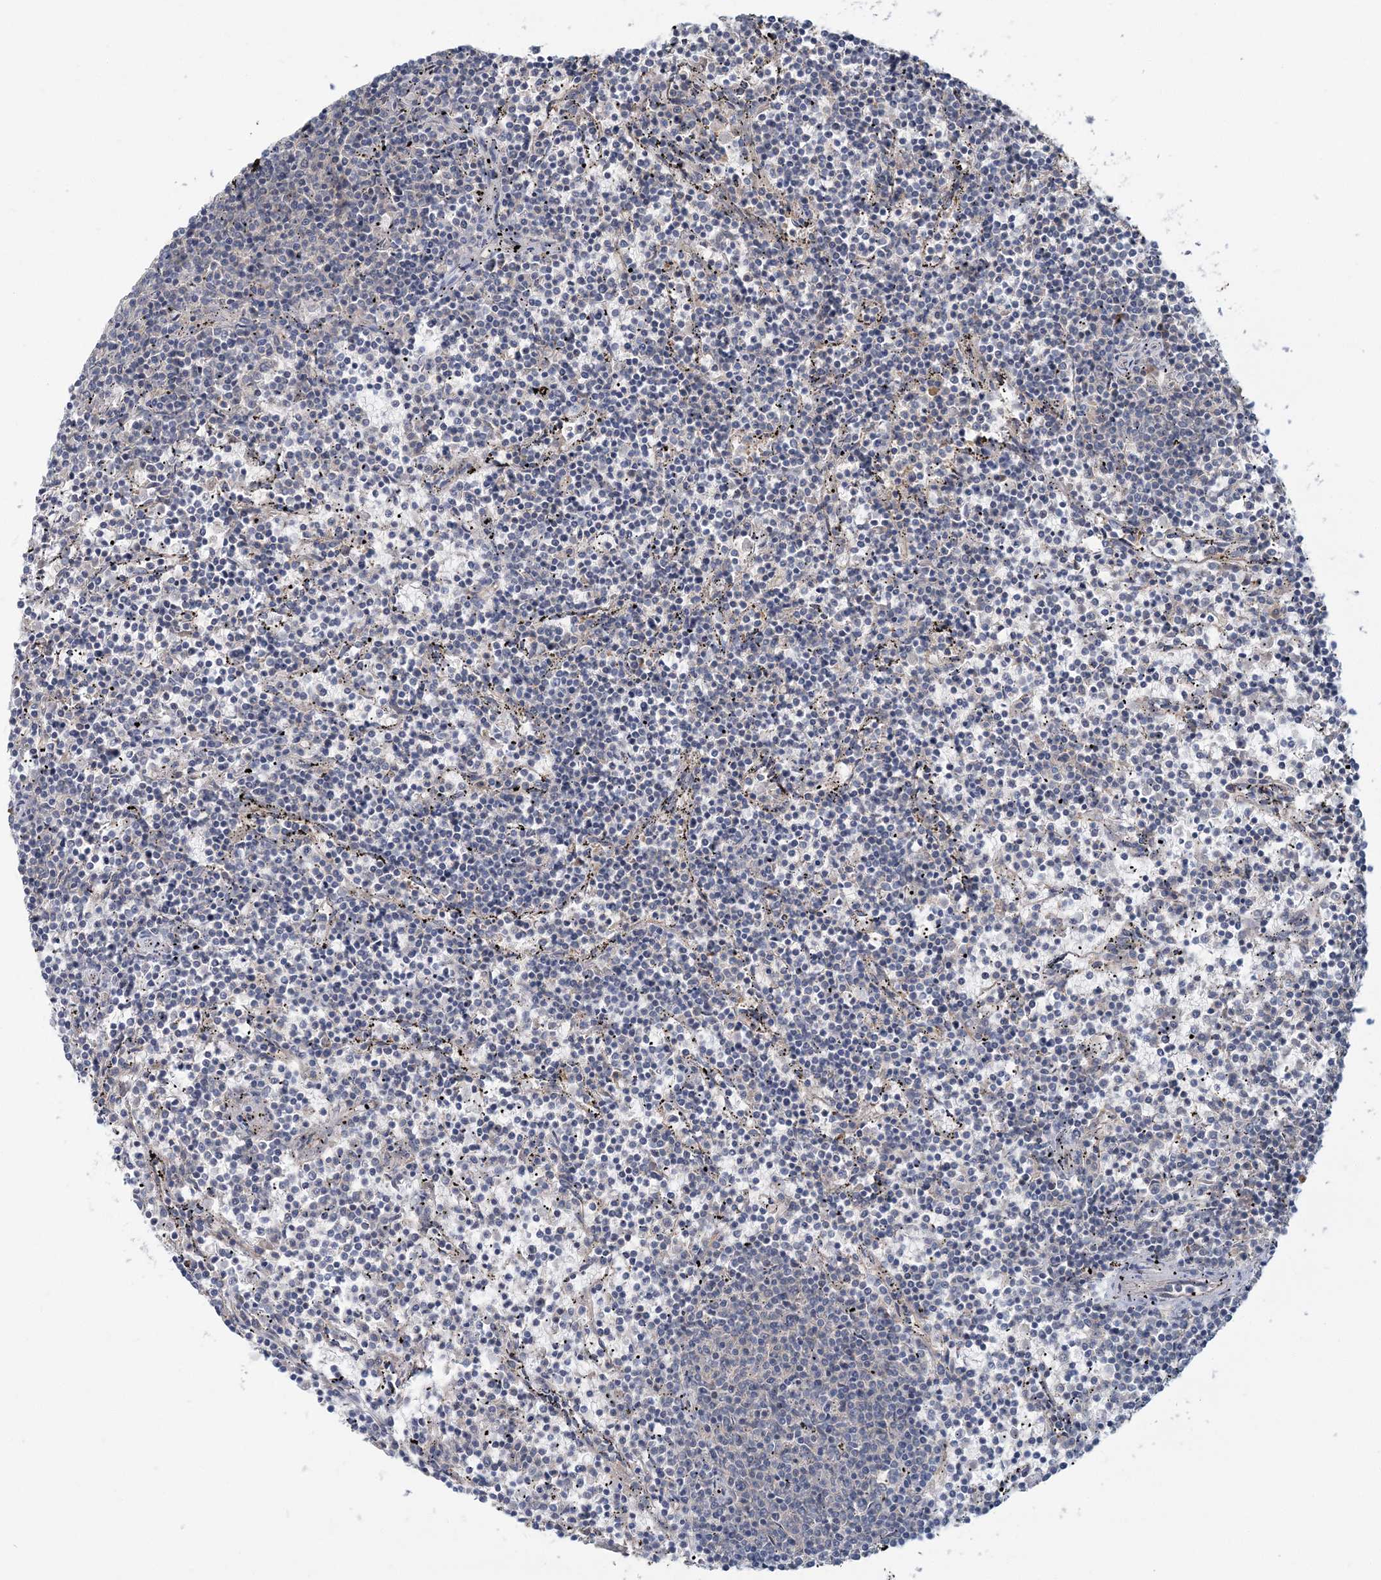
{"staining": {"intensity": "negative", "quantity": "none", "location": "none"}, "tissue": "lymphoma", "cell_type": "Tumor cells", "image_type": "cancer", "snomed": [{"axis": "morphology", "description": "Malignant lymphoma, non-Hodgkin's type, Low grade"}, {"axis": "topography", "description": "Spleen"}], "caption": "Tumor cells show no significant staining in lymphoma.", "gene": "RNF25", "patient": {"sex": "female", "age": 50}}